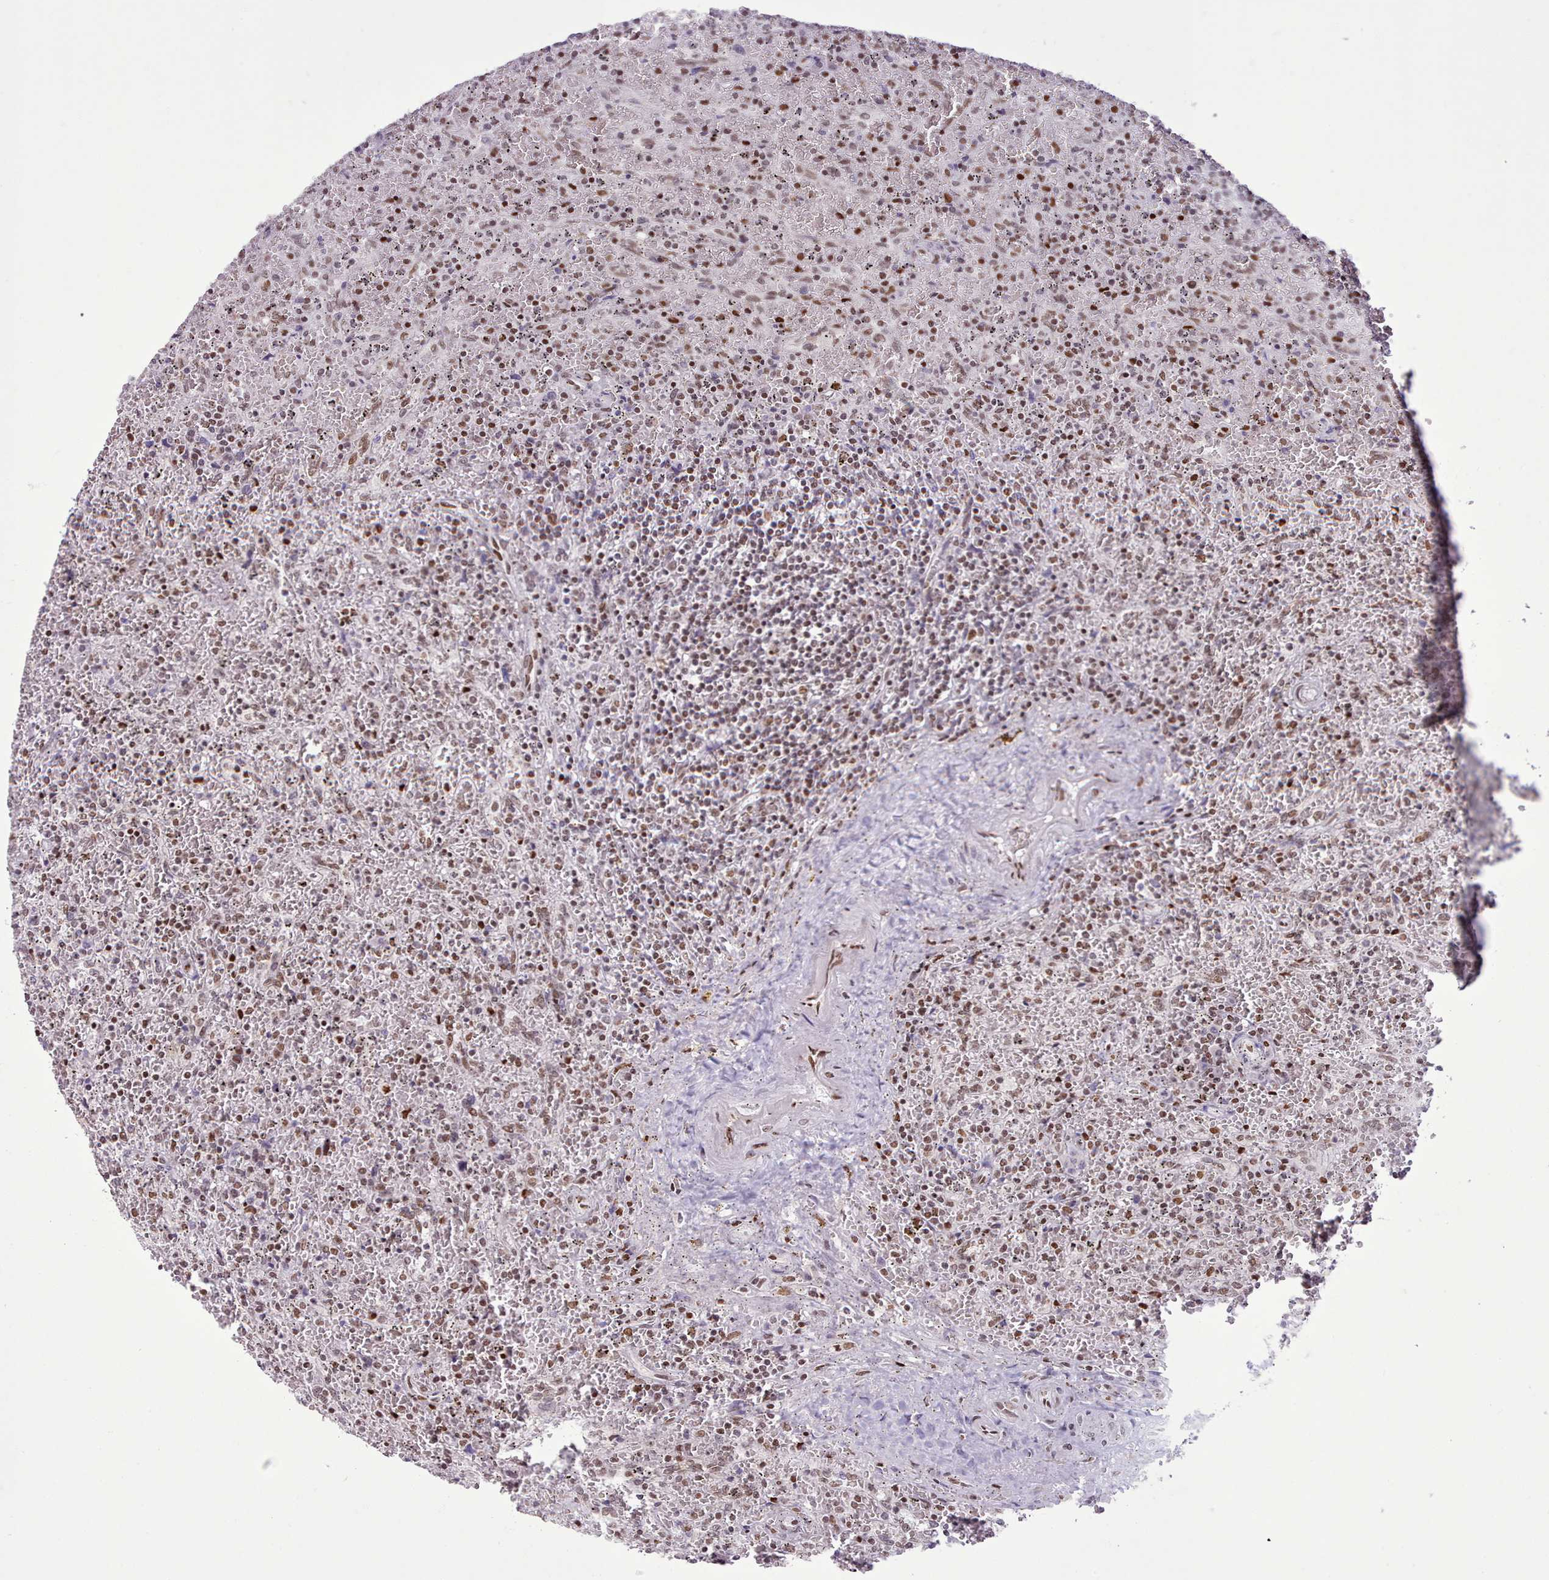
{"staining": {"intensity": "moderate", "quantity": "25%-75%", "location": "nuclear"}, "tissue": "lymphoma", "cell_type": "Tumor cells", "image_type": "cancer", "snomed": [{"axis": "morphology", "description": "Malignant lymphoma, non-Hodgkin's type, Low grade"}, {"axis": "topography", "description": "Spleen"}], "caption": "A histopathology image showing moderate nuclear staining in approximately 25%-75% of tumor cells in low-grade malignant lymphoma, non-Hodgkin's type, as visualized by brown immunohistochemical staining.", "gene": "TAF15", "patient": {"sex": "female", "age": 64}}